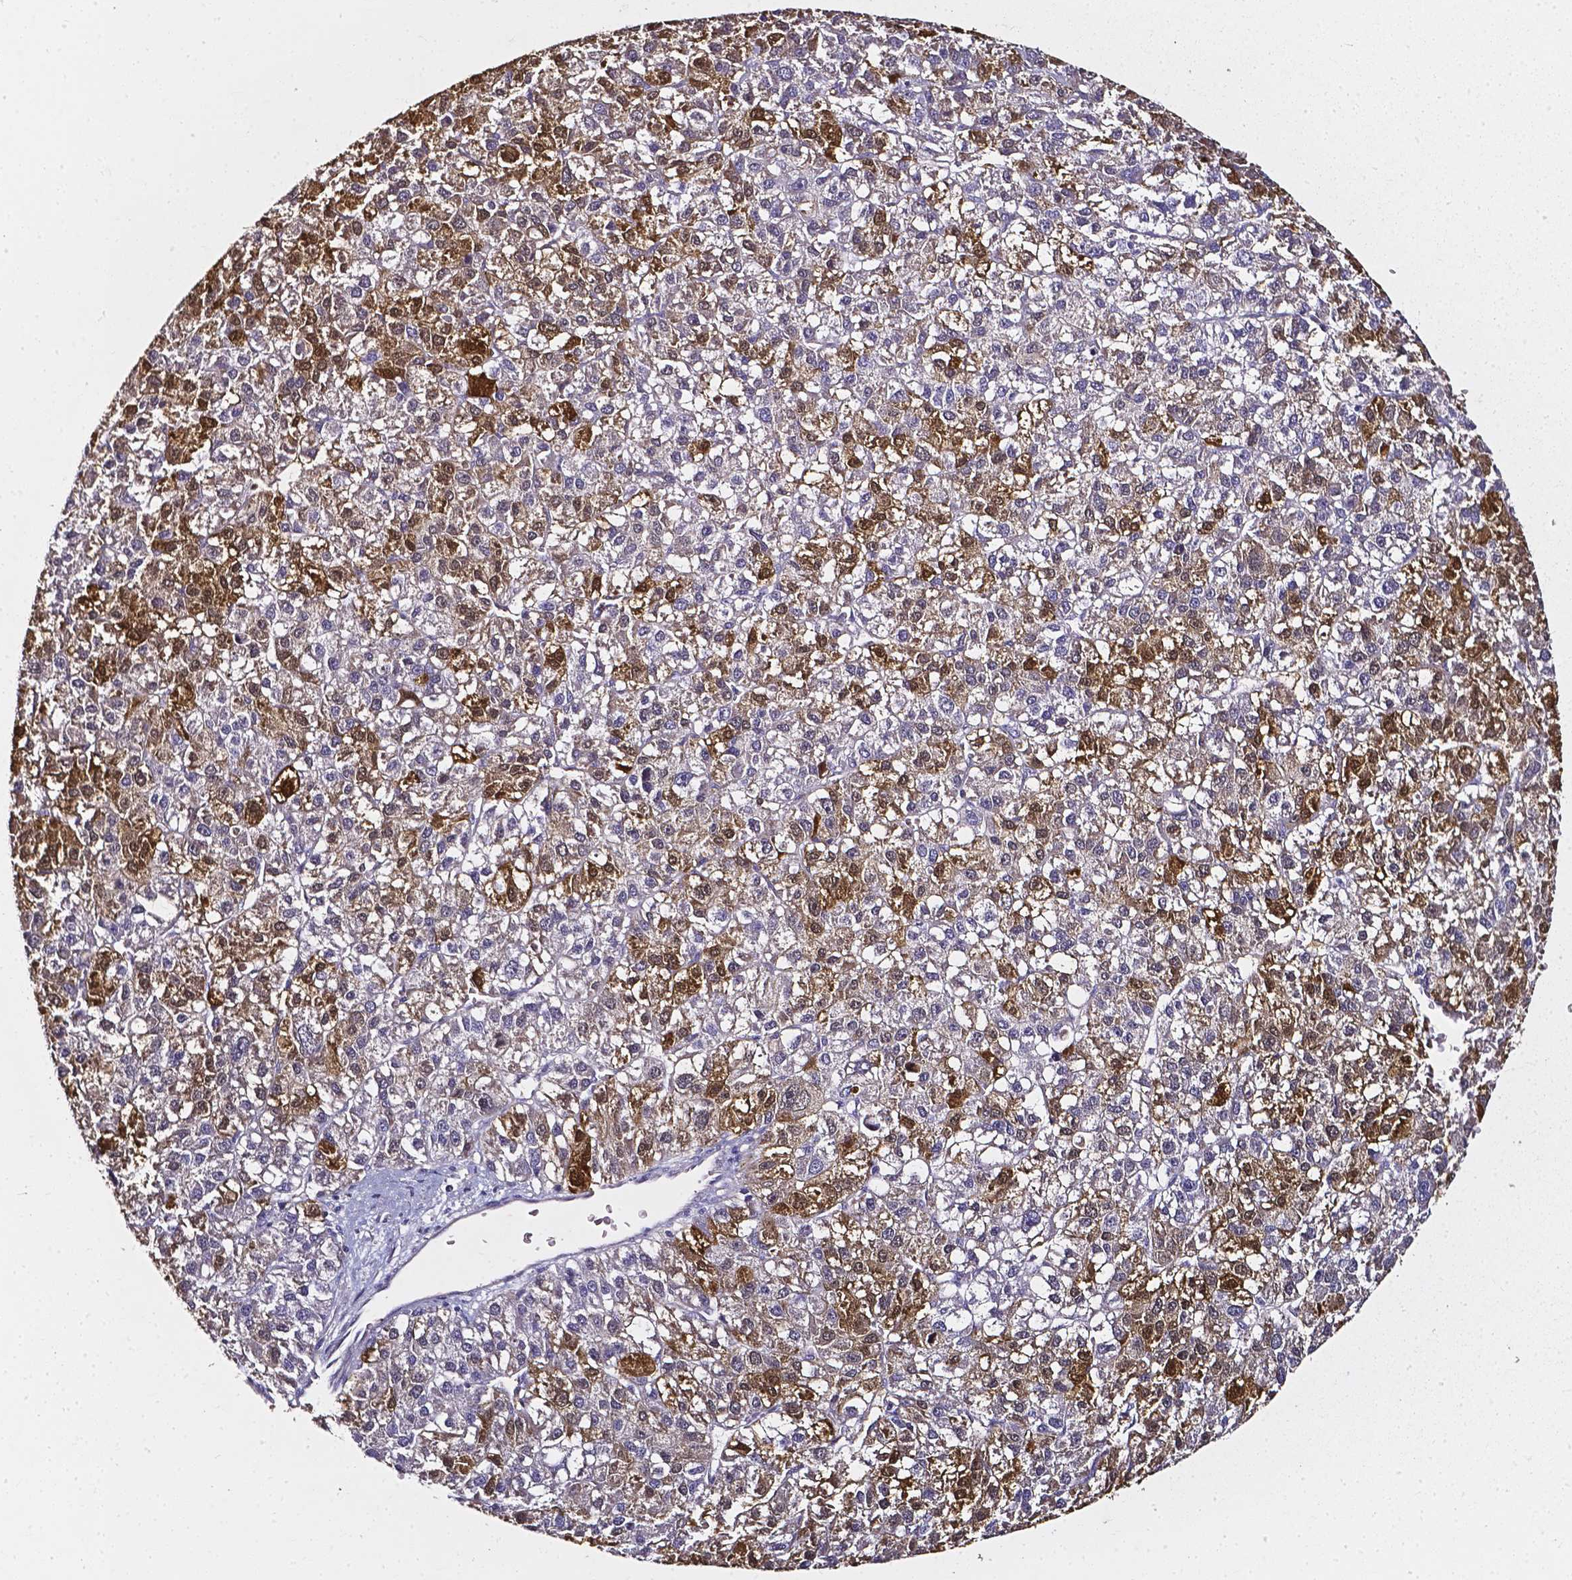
{"staining": {"intensity": "moderate", "quantity": ">75%", "location": "cytoplasmic/membranous,nuclear"}, "tissue": "liver cancer", "cell_type": "Tumor cells", "image_type": "cancer", "snomed": [{"axis": "morphology", "description": "Carcinoma, Hepatocellular, NOS"}, {"axis": "topography", "description": "Liver"}], "caption": "IHC (DAB (3,3'-diaminobenzidine)) staining of hepatocellular carcinoma (liver) exhibits moderate cytoplasmic/membranous and nuclear protein expression in approximately >75% of tumor cells.", "gene": "AKR1B10", "patient": {"sex": "female", "age": 70}}